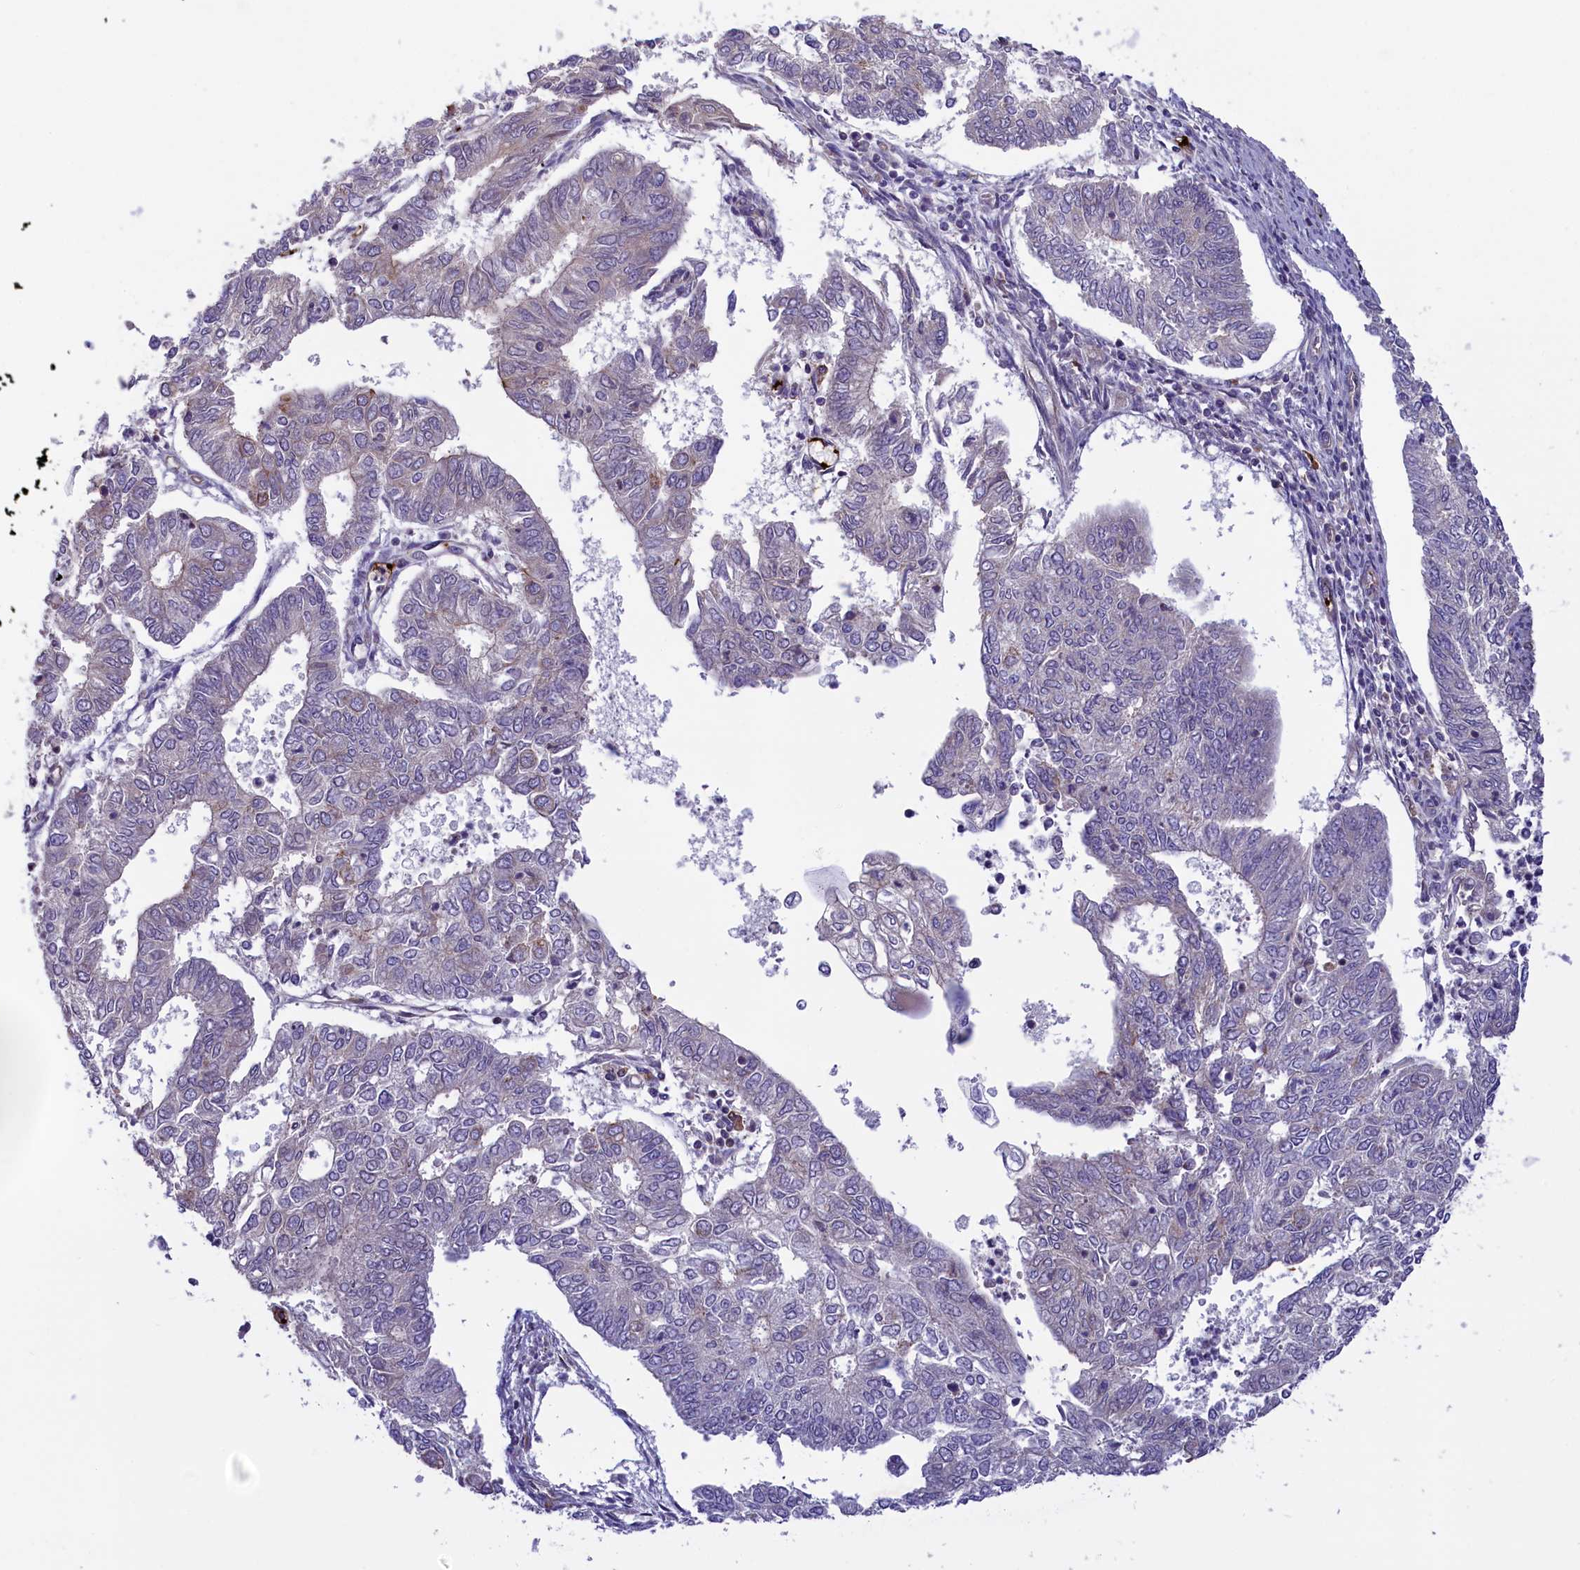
{"staining": {"intensity": "negative", "quantity": "none", "location": "none"}, "tissue": "endometrial cancer", "cell_type": "Tumor cells", "image_type": "cancer", "snomed": [{"axis": "morphology", "description": "Adenocarcinoma, NOS"}, {"axis": "topography", "description": "Endometrium"}], "caption": "This is an IHC image of human endometrial cancer (adenocarcinoma). There is no staining in tumor cells.", "gene": "HEATR3", "patient": {"sex": "female", "age": 68}}